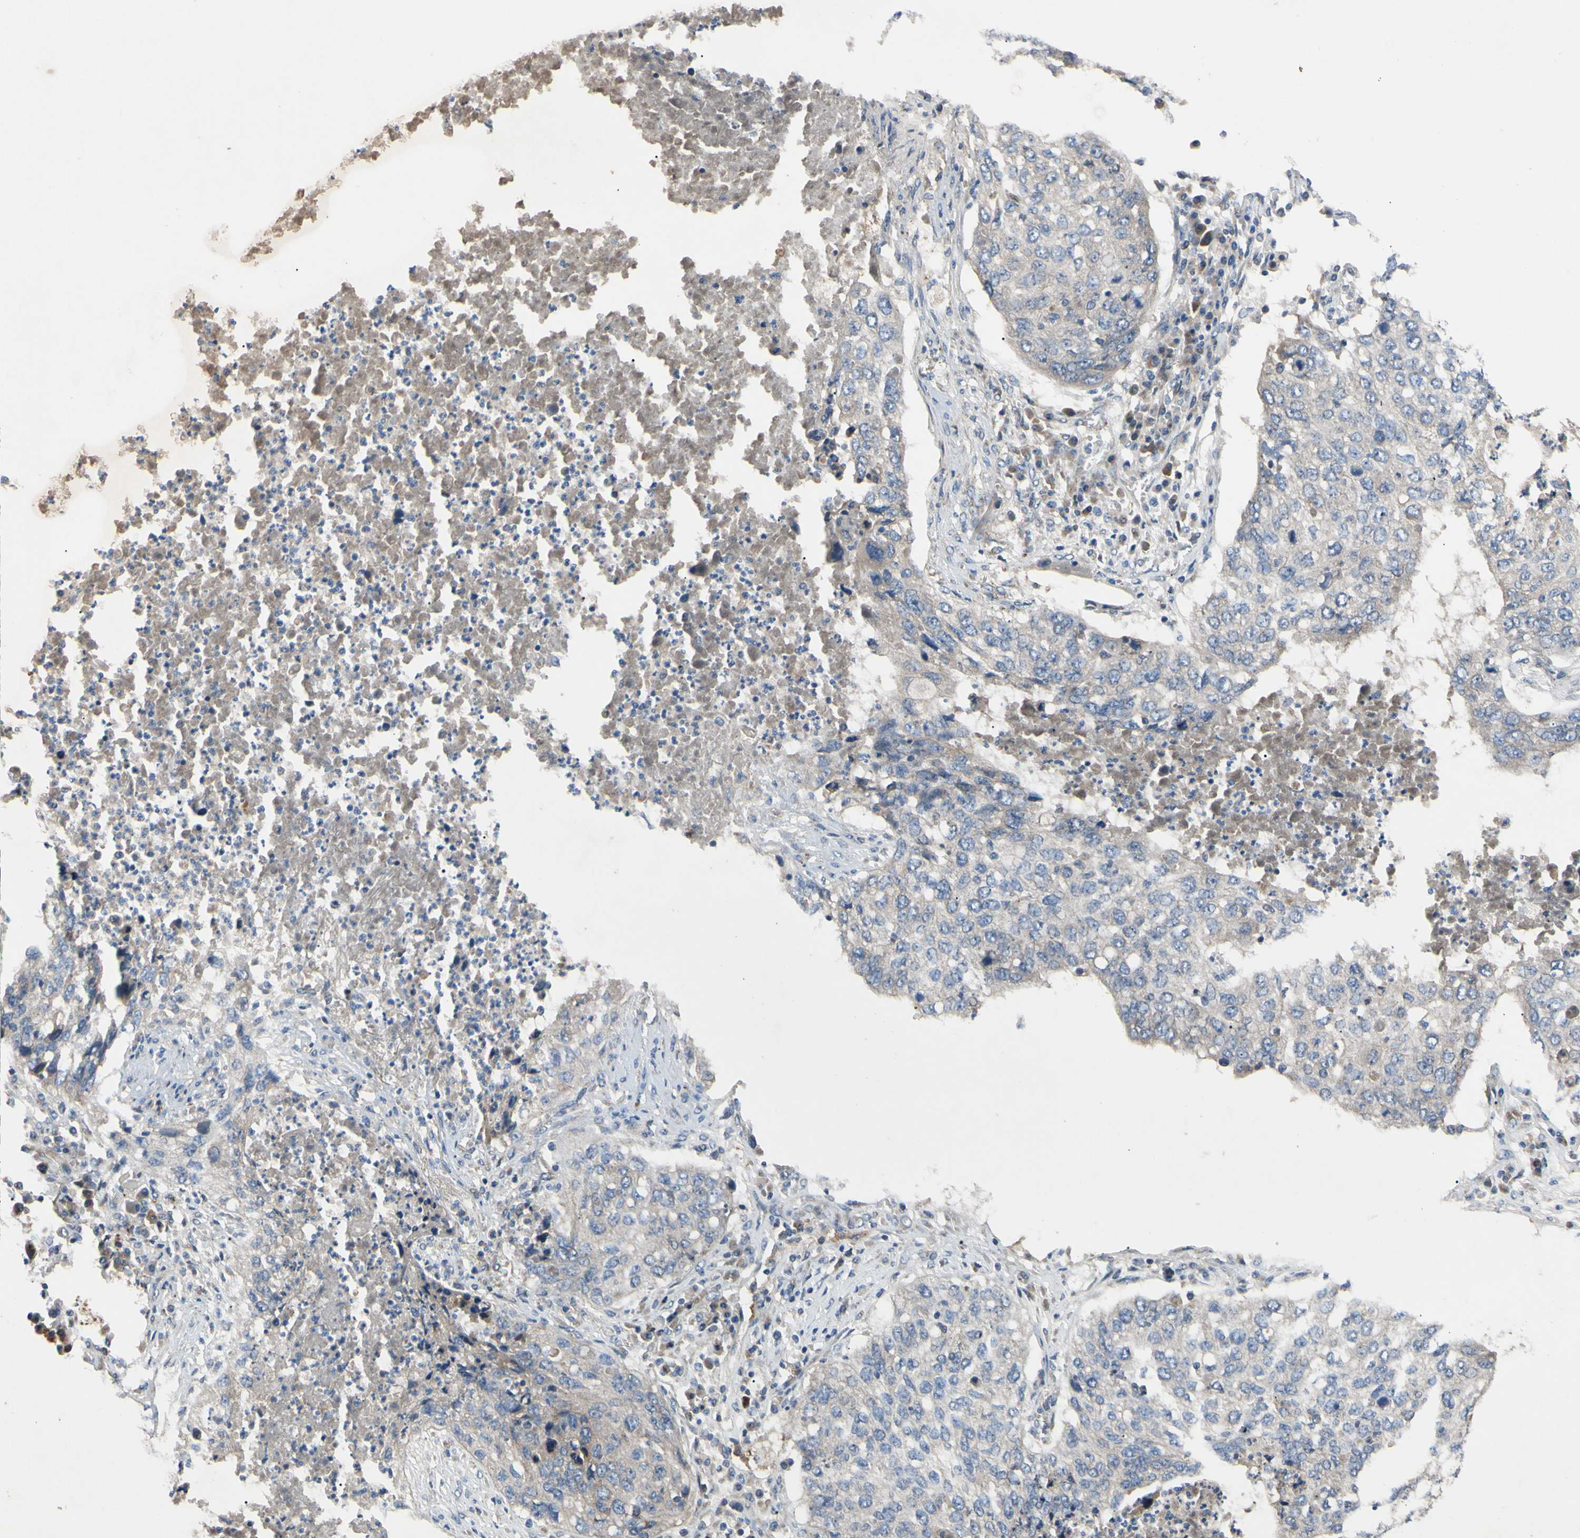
{"staining": {"intensity": "weak", "quantity": "<25%", "location": "cytoplasmic/membranous"}, "tissue": "lung cancer", "cell_type": "Tumor cells", "image_type": "cancer", "snomed": [{"axis": "morphology", "description": "Squamous cell carcinoma, NOS"}, {"axis": "topography", "description": "Lung"}], "caption": "Immunohistochemistry photomicrograph of neoplastic tissue: squamous cell carcinoma (lung) stained with DAB (3,3'-diaminobenzidine) demonstrates no significant protein staining in tumor cells.", "gene": "HILPDA", "patient": {"sex": "female", "age": 63}}